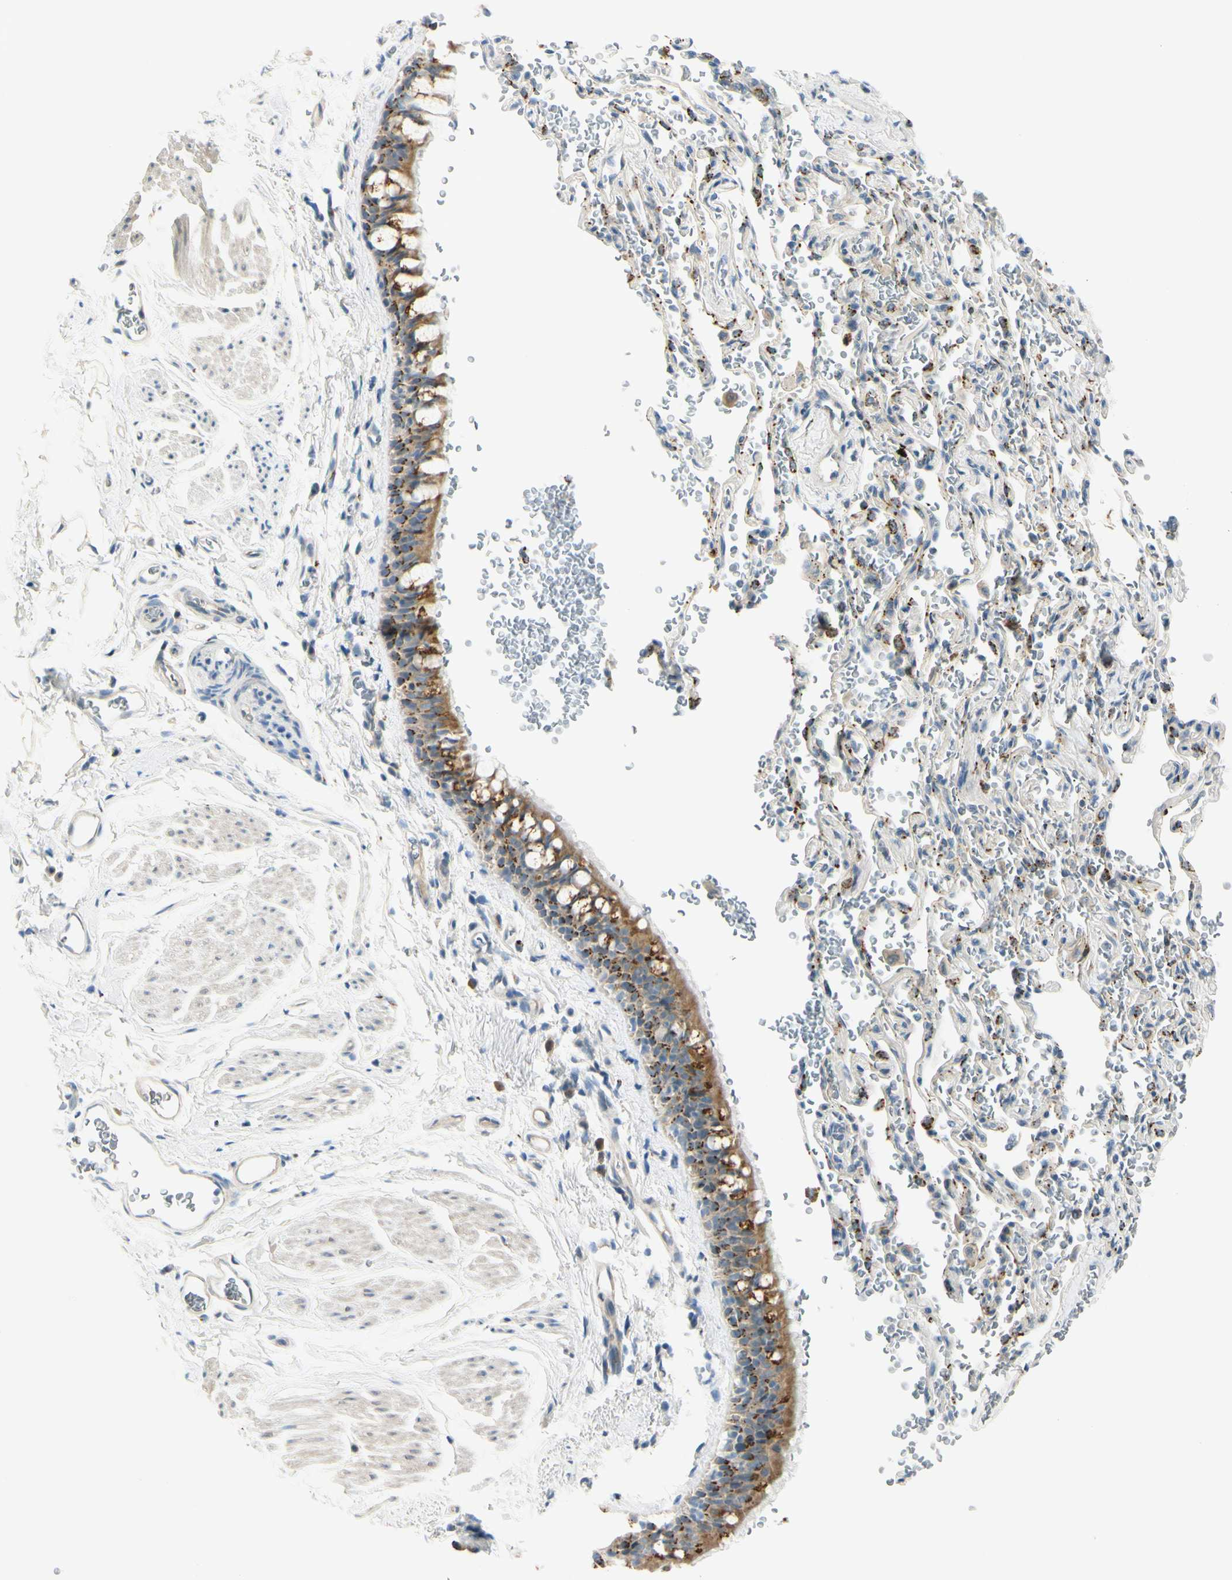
{"staining": {"intensity": "moderate", "quantity": ">75%", "location": "cytoplasmic/membranous"}, "tissue": "bronchus", "cell_type": "Respiratory epithelial cells", "image_type": "normal", "snomed": [{"axis": "morphology", "description": "Normal tissue, NOS"}, {"axis": "morphology", "description": "Malignant melanoma, Metastatic site"}, {"axis": "topography", "description": "Bronchus"}, {"axis": "topography", "description": "Lung"}], "caption": "Protein analysis of unremarkable bronchus exhibits moderate cytoplasmic/membranous staining in approximately >75% of respiratory epithelial cells.", "gene": "GALNT5", "patient": {"sex": "male", "age": 64}}